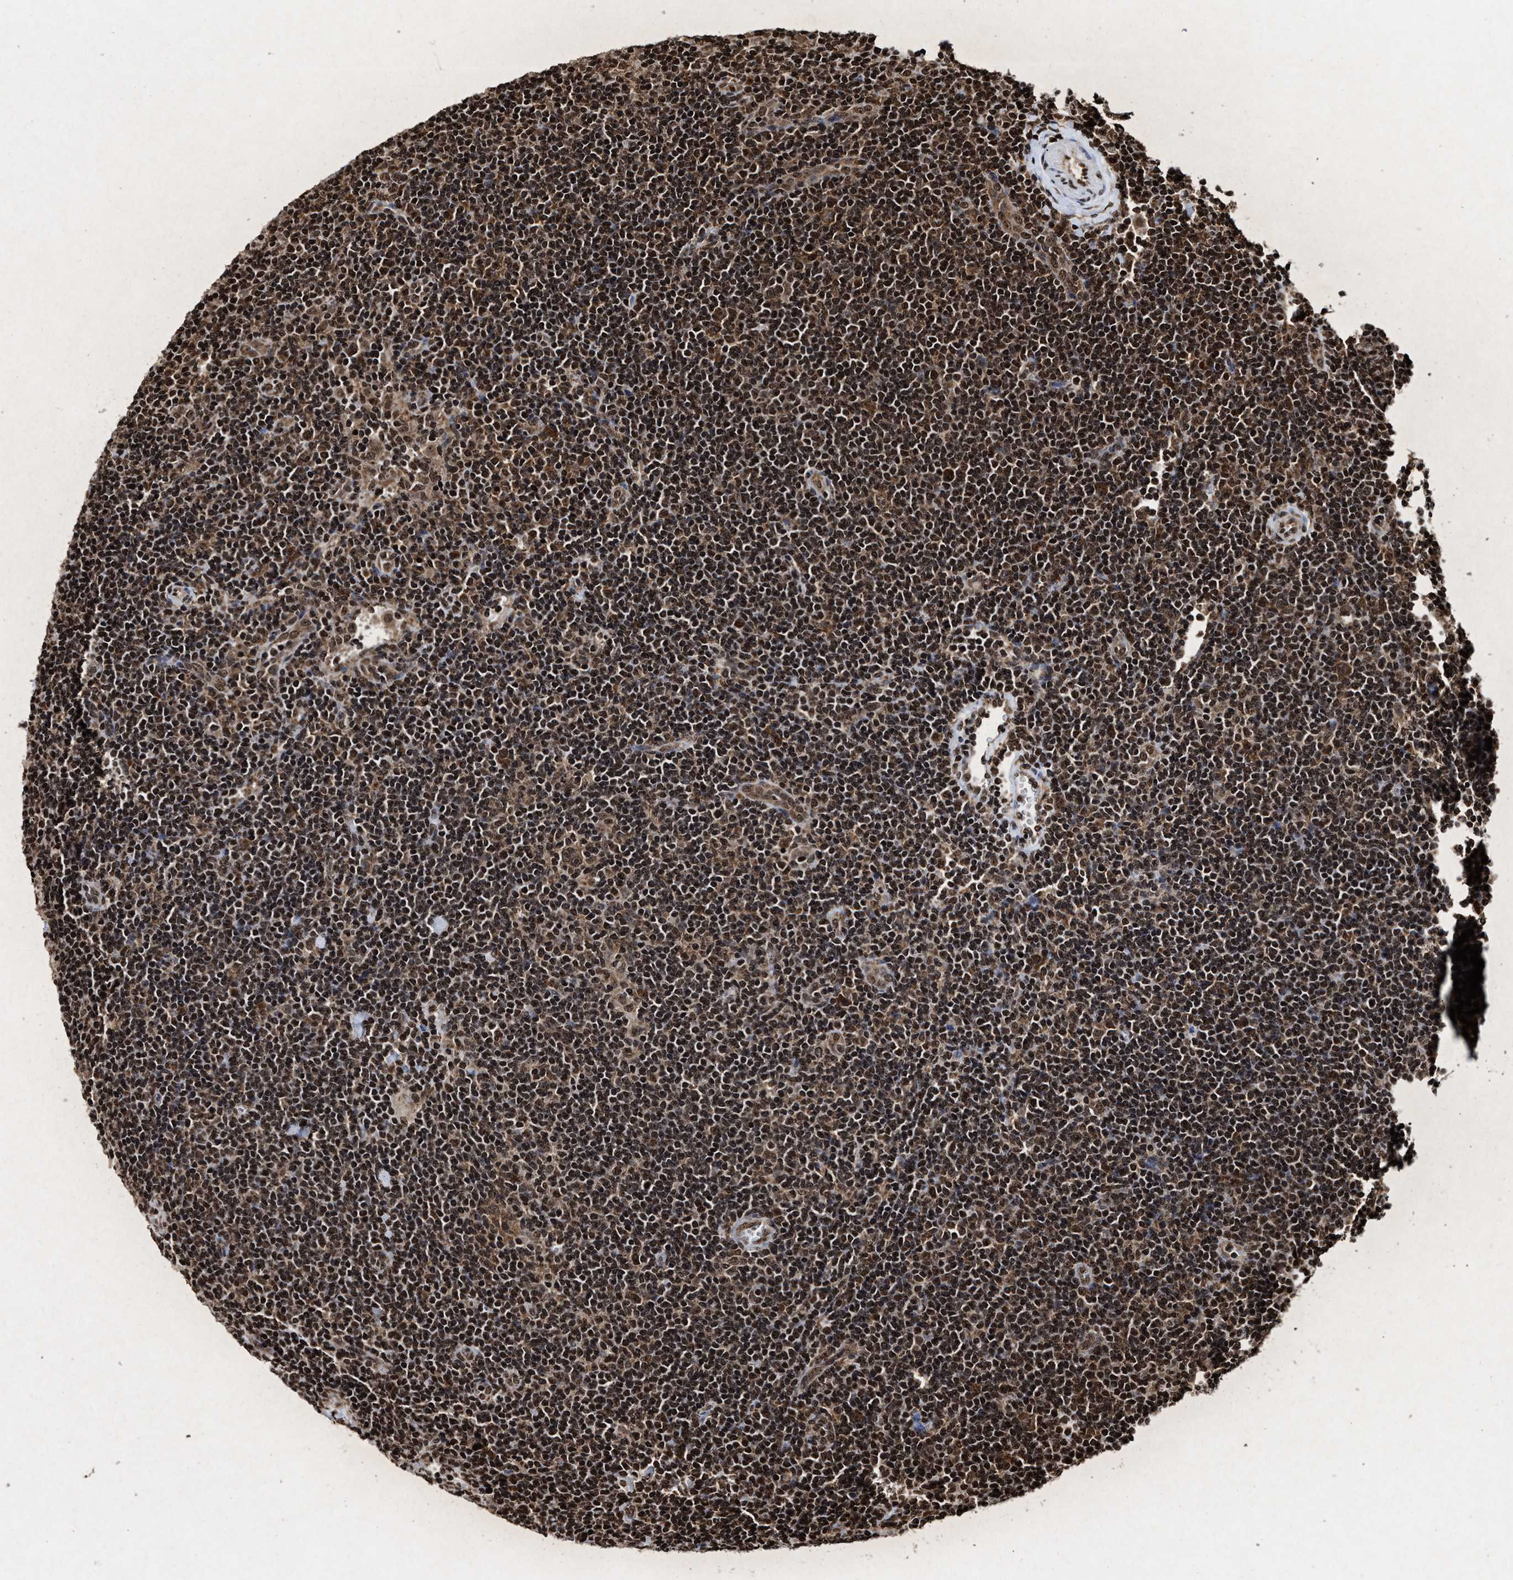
{"staining": {"intensity": "strong", "quantity": ">75%", "location": "nuclear"}, "tissue": "lymphoma", "cell_type": "Tumor cells", "image_type": "cancer", "snomed": [{"axis": "morphology", "description": "Hodgkin's disease, NOS"}, {"axis": "topography", "description": "Lymph node"}], "caption": "A brown stain labels strong nuclear expression of a protein in human lymphoma tumor cells.", "gene": "ALYREF", "patient": {"sex": "female", "age": 57}}